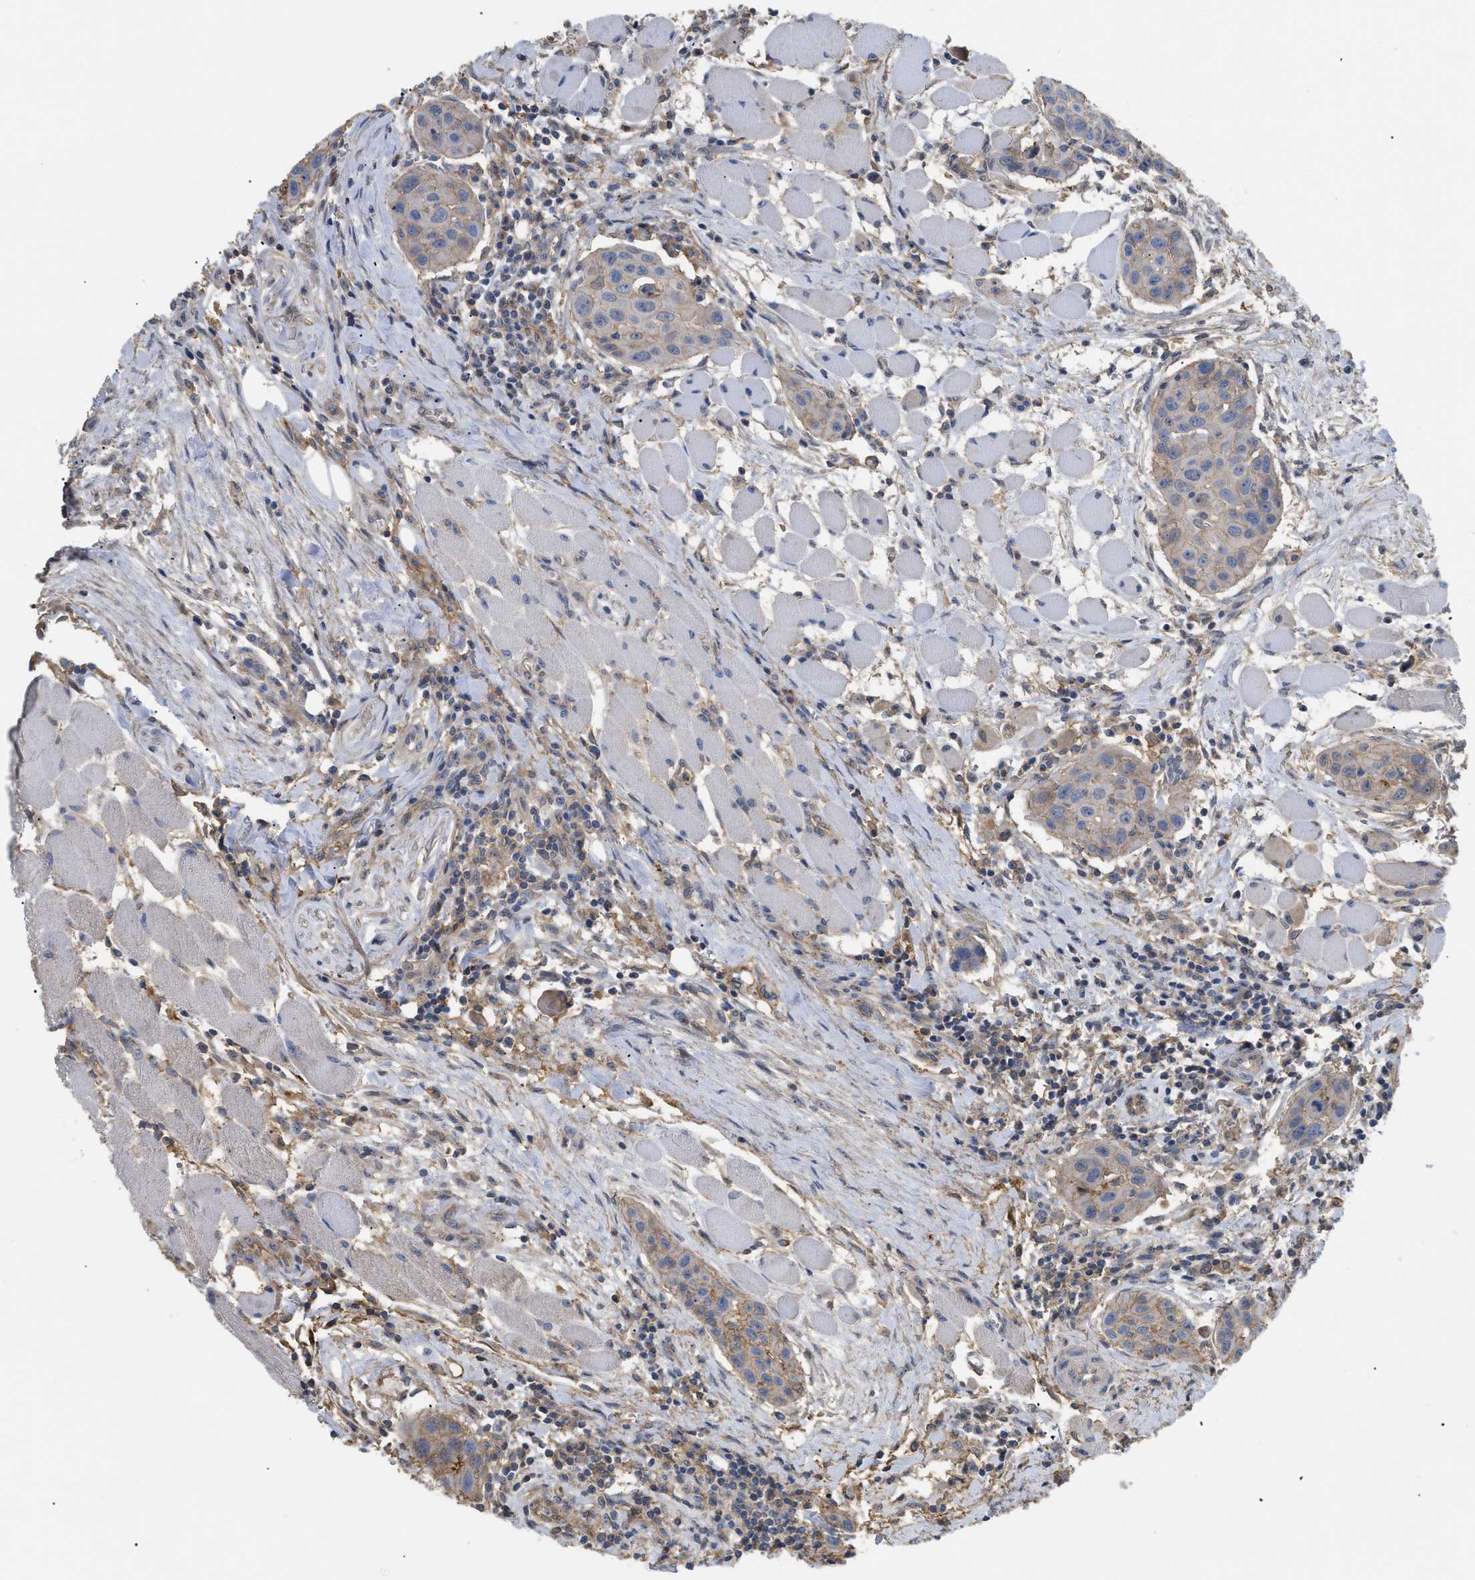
{"staining": {"intensity": "weak", "quantity": "<25%", "location": "cytoplasmic/membranous"}, "tissue": "head and neck cancer", "cell_type": "Tumor cells", "image_type": "cancer", "snomed": [{"axis": "morphology", "description": "Squamous cell carcinoma, NOS"}, {"axis": "topography", "description": "Oral tissue"}, {"axis": "topography", "description": "Head-Neck"}], "caption": "This is an immunohistochemistry histopathology image of head and neck squamous cell carcinoma. There is no staining in tumor cells.", "gene": "ANXA4", "patient": {"sex": "female", "age": 50}}